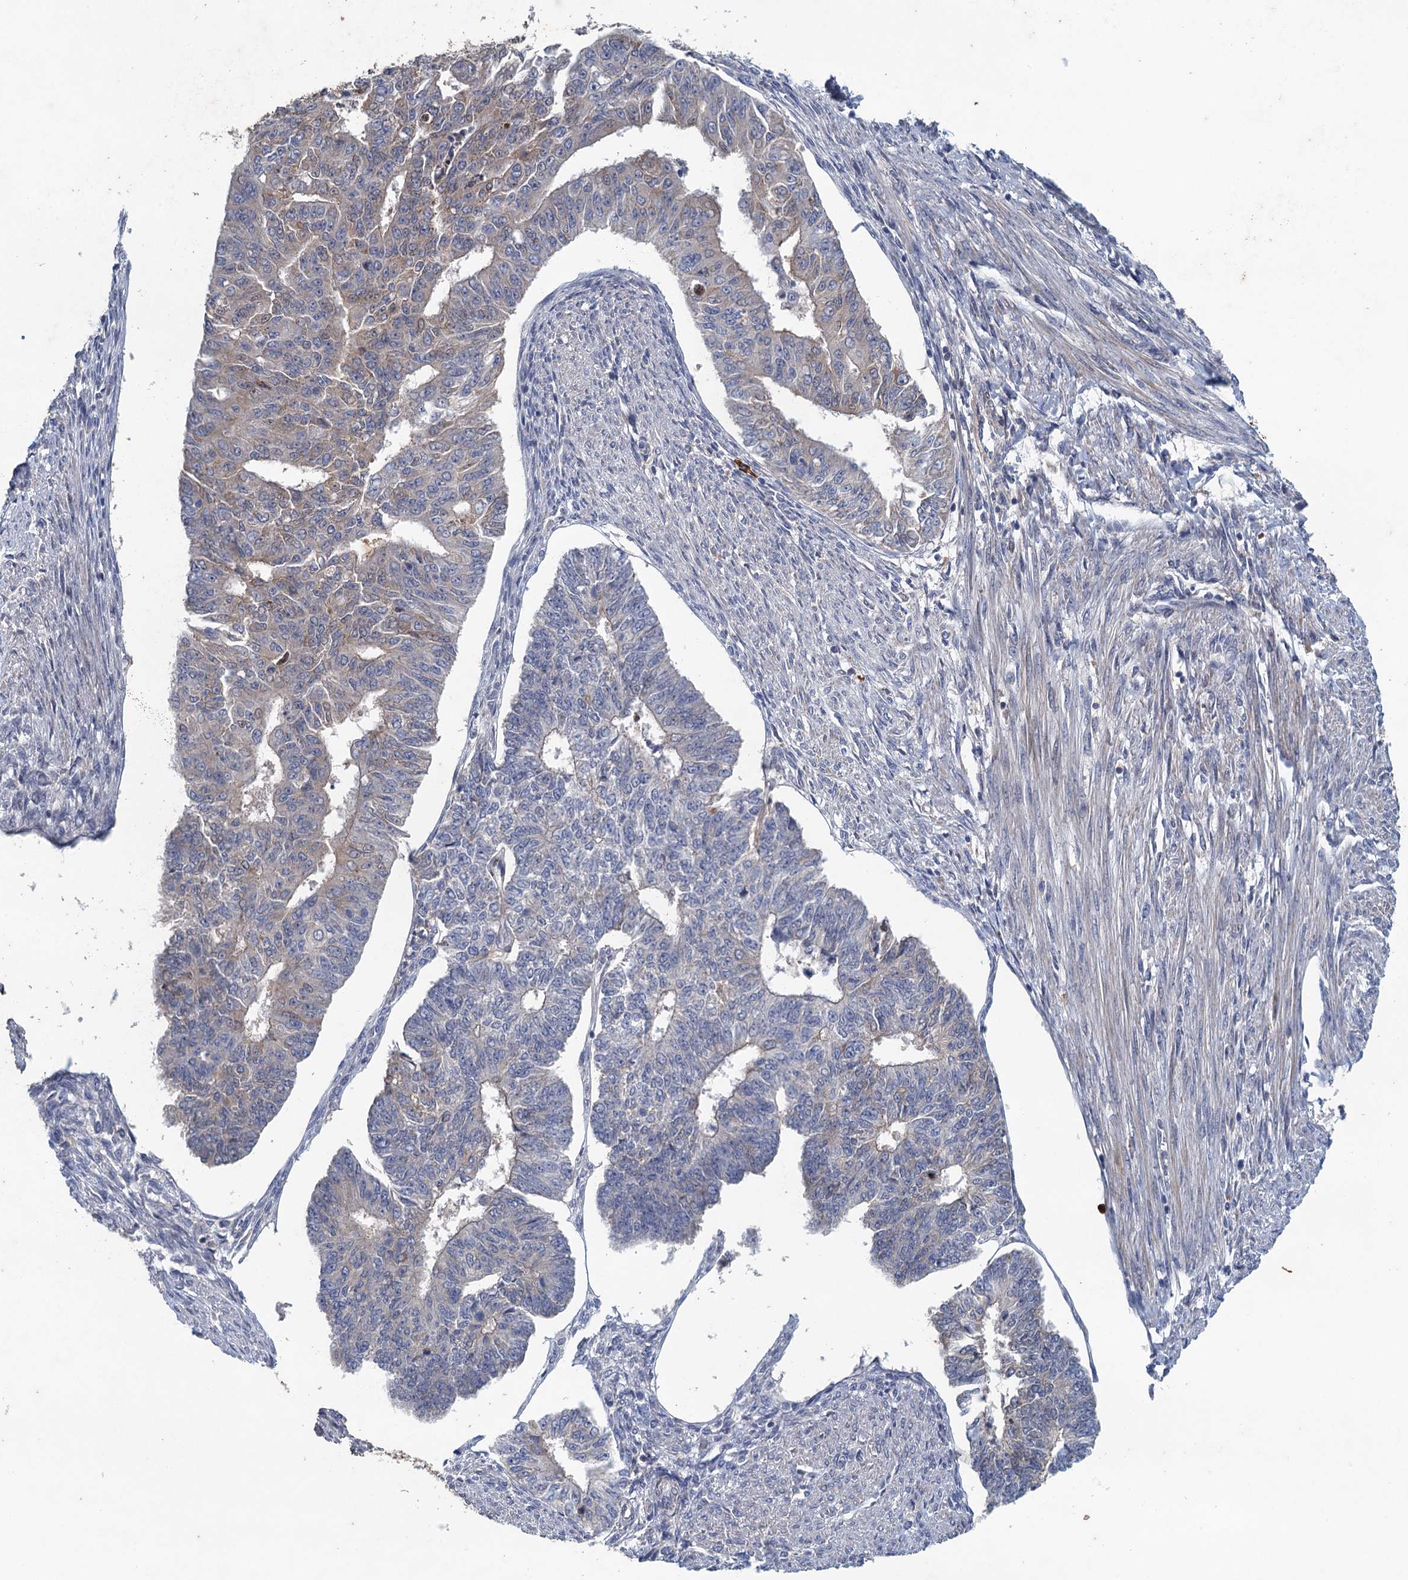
{"staining": {"intensity": "negative", "quantity": "none", "location": "none"}, "tissue": "endometrial cancer", "cell_type": "Tumor cells", "image_type": "cancer", "snomed": [{"axis": "morphology", "description": "Adenocarcinoma, NOS"}, {"axis": "topography", "description": "Endometrium"}], "caption": "This is an immunohistochemistry micrograph of human endometrial cancer (adenocarcinoma). There is no staining in tumor cells.", "gene": "TPCN1", "patient": {"sex": "female", "age": 32}}